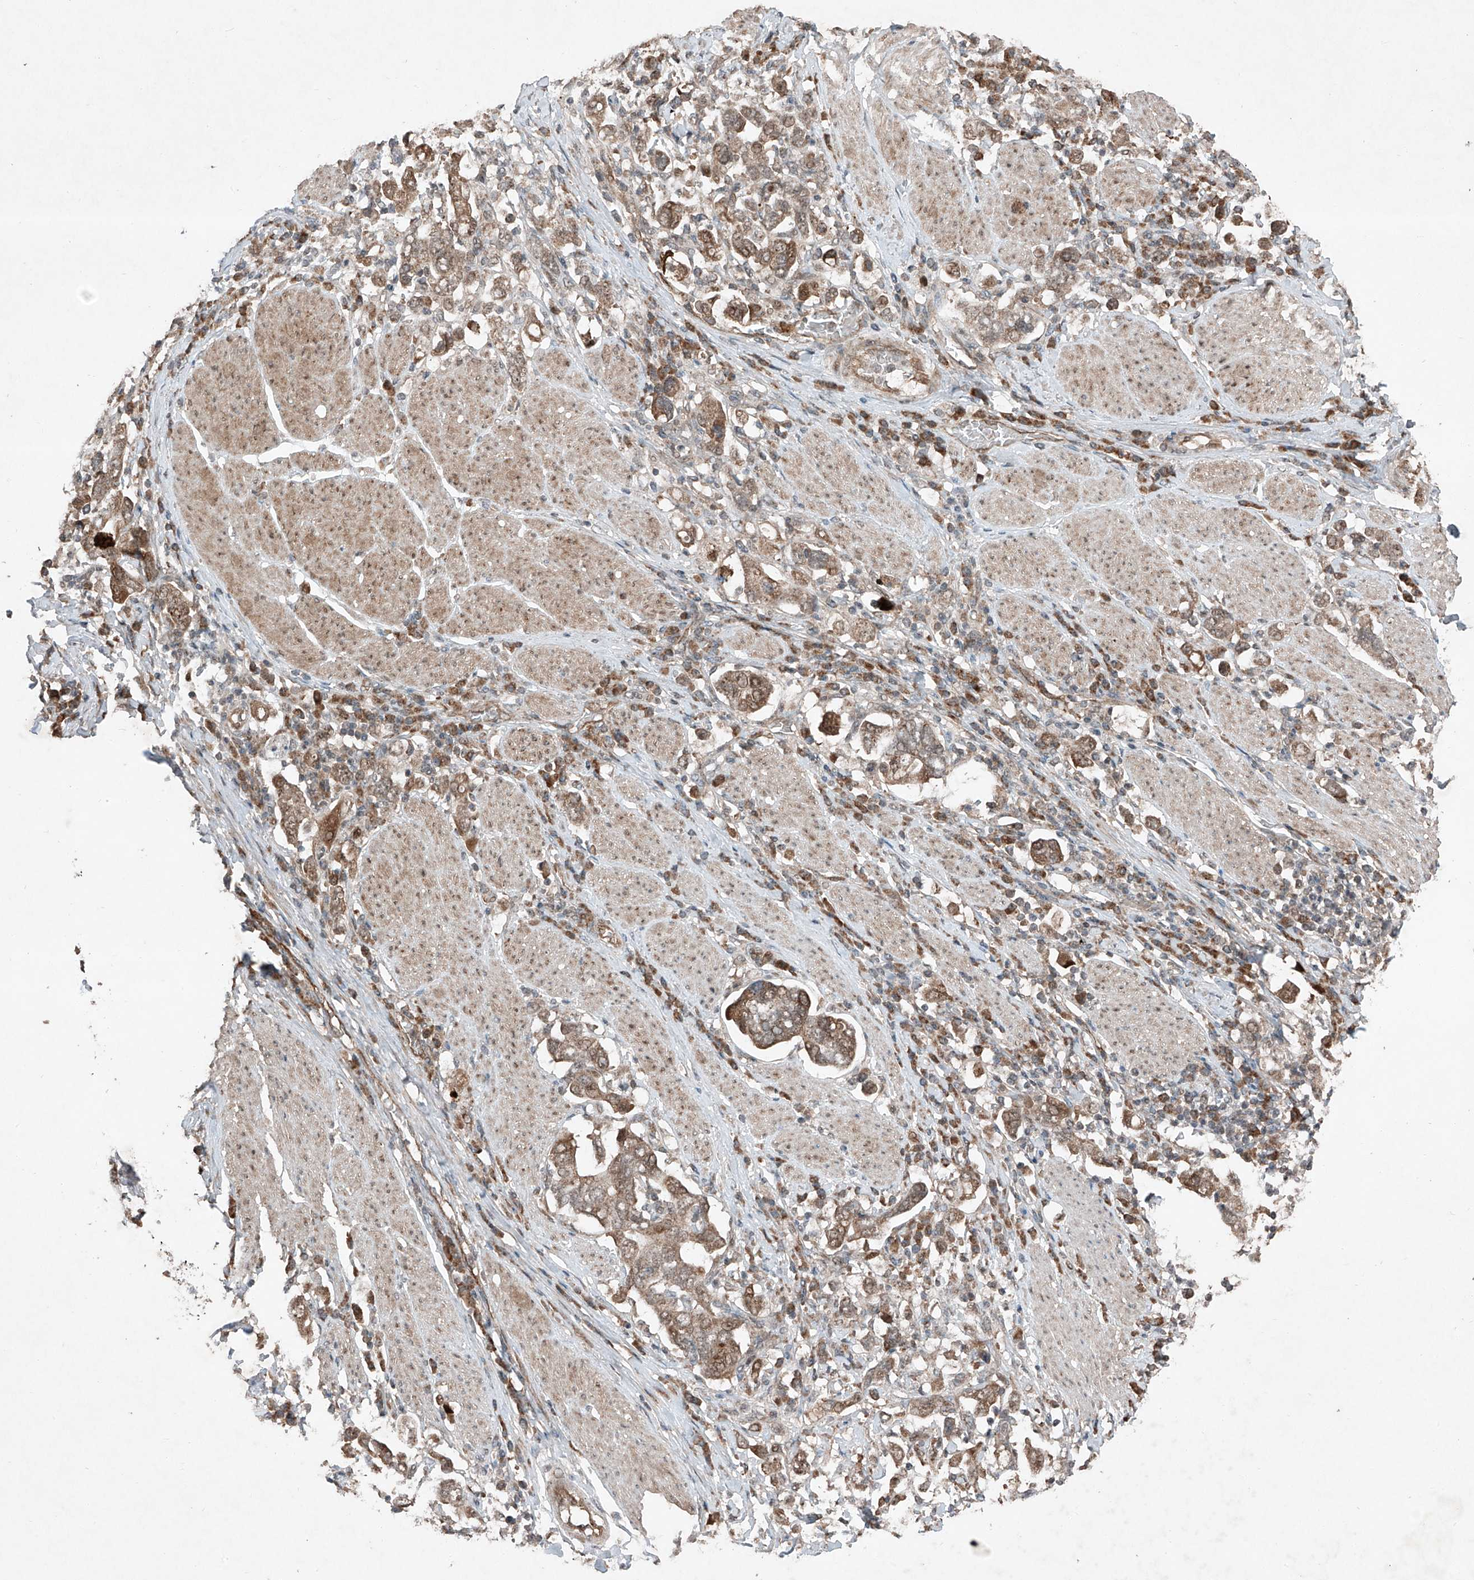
{"staining": {"intensity": "moderate", "quantity": ">75%", "location": "cytoplasmic/membranous"}, "tissue": "stomach cancer", "cell_type": "Tumor cells", "image_type": "cancer", "snomed": [{"axis": "morphology", "description": "Adenocarcinoma, NOS"}, {"axis": "topography", "description": "Stomach, upper"}], "caption": "Moderate cytoplasmic/membranous protein staining is seen in approximately >75% of tumor cells in adenocarcinoma (stomach).", "gene": "ZNF620", "patient": {"sex": "male", "age": 62}}